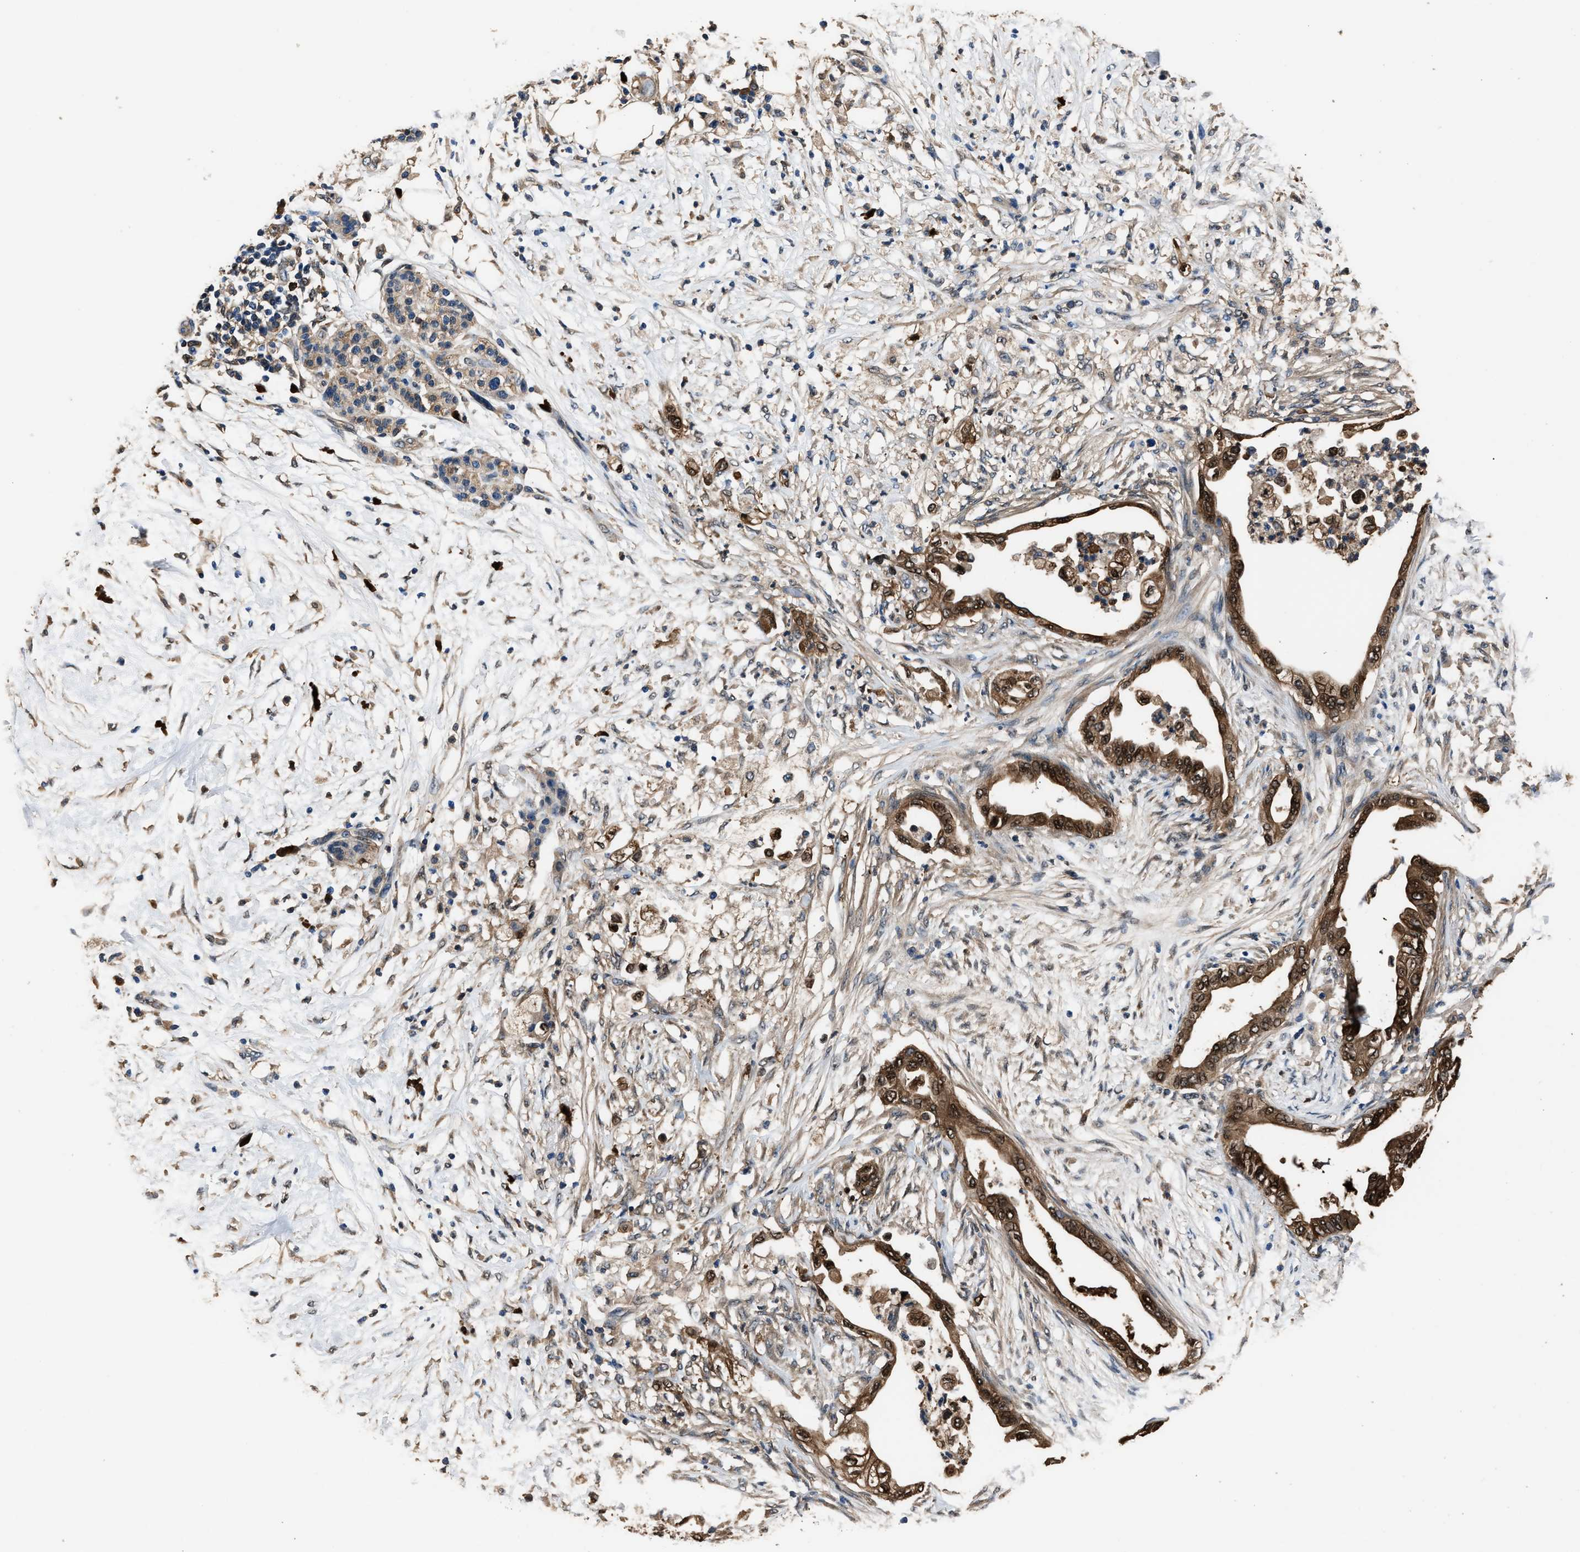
{"staining": {"intensity": "strong", "quantity": ">75%", "location": "cytoplasmic/membranous"}, "tissue": "pancreatic cancer", "cell_type": "Tumor cells", "image_type": "cancer", "snomed": [{"axis": "morphology", "description": "Normal tissue, NOS"}, {"axis": "morphology", "description": "Adenocarcinoma, NOS"}, {"axis": "topography", "description": "Pancreas"}, {"axis": "topography", "description": "Duodenum"}], "caption": "Adenocarcinoma (pancreatic) tissue shows strong cytoplasmic/membranous staining in about >75% of tumor cells, visualized by immunohistochemistry.", "gene": "GSTP1", "patient": {"sex": "female", "age": 60}}